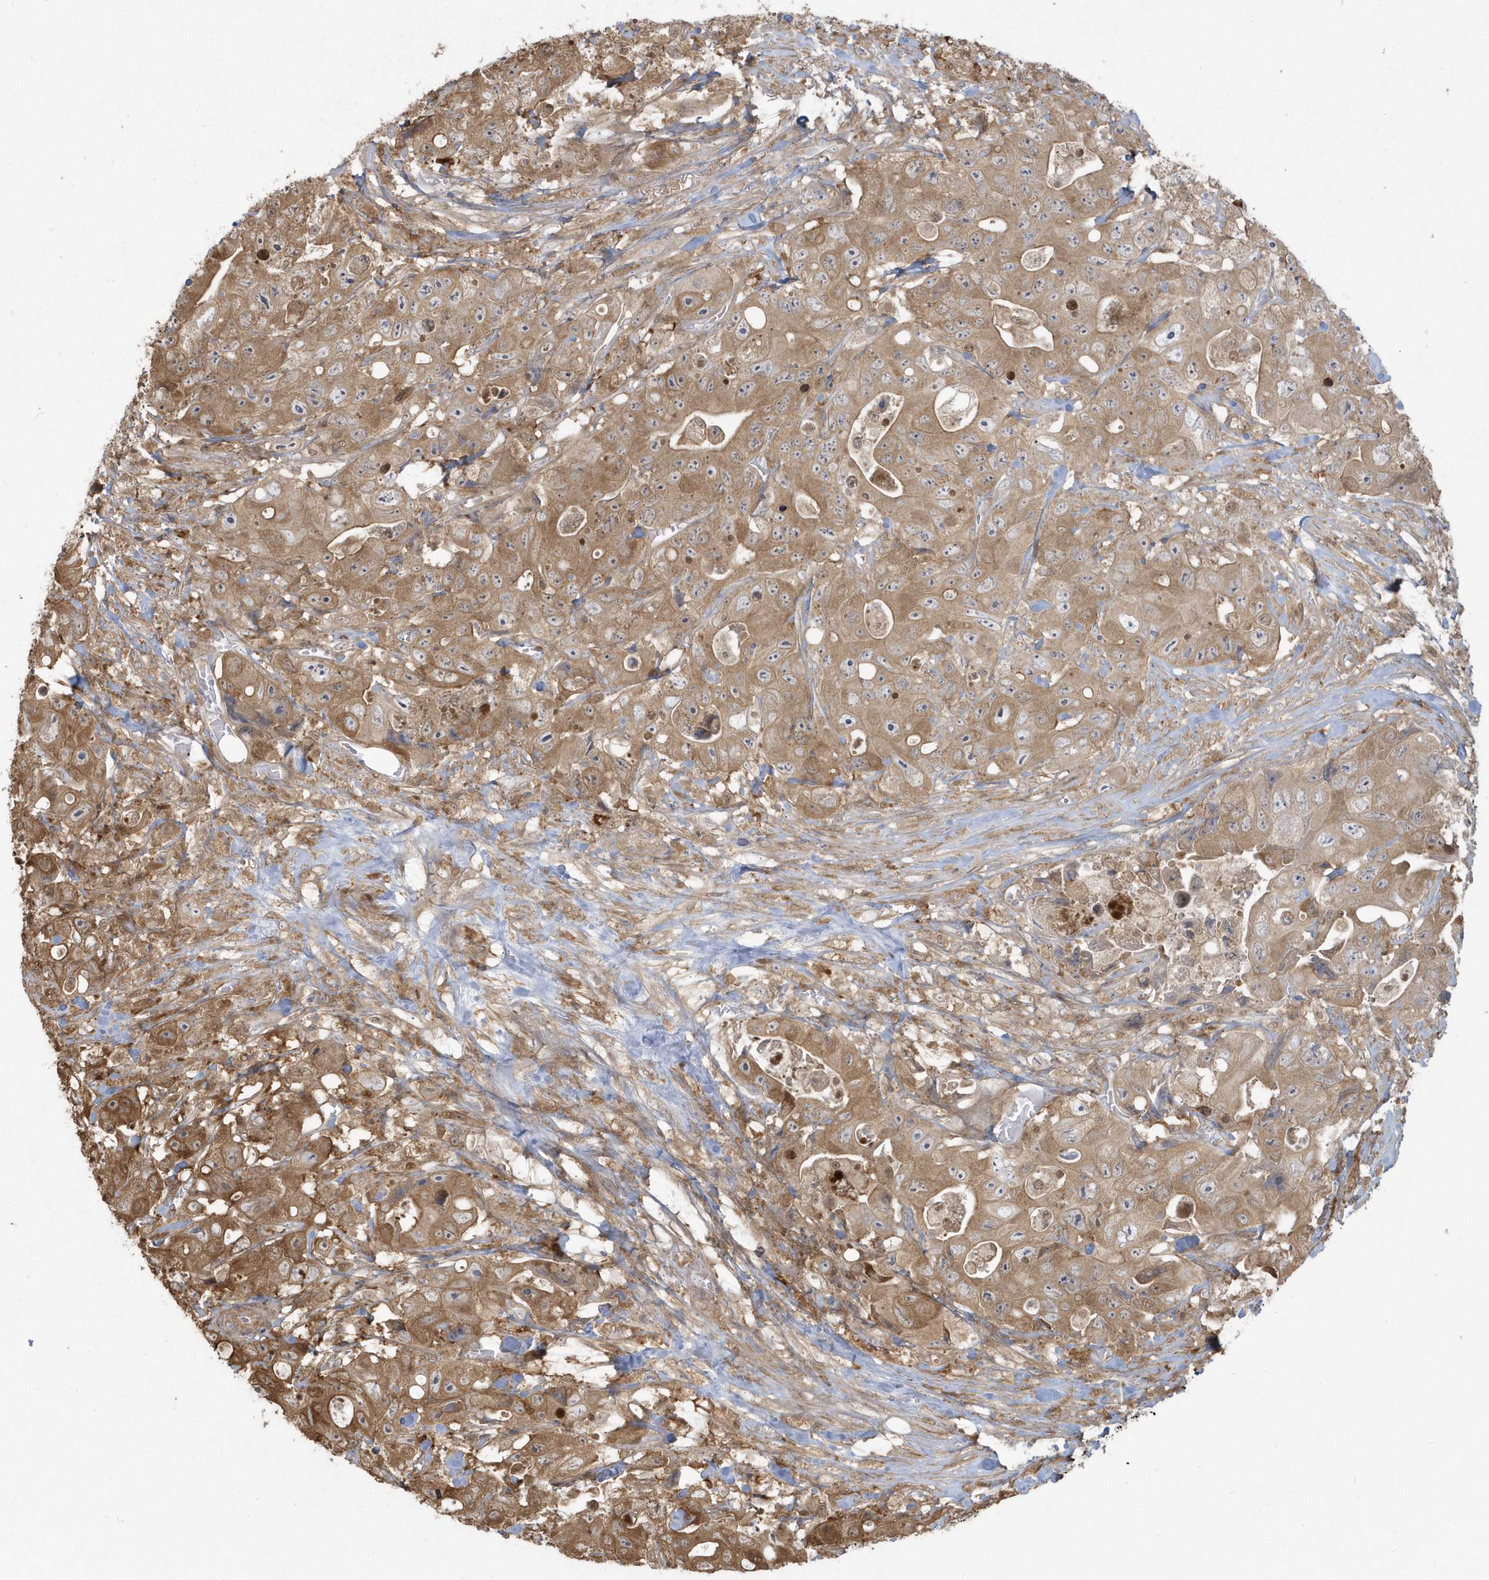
{"staining": {"intensity": "moderate", "quantity": ">75%", "location": "cytoplasmic/membranous"}, "tissue": "colorectal cancer", "cell_type": "Tumor cells", "image_type": "cancer", "snomed": [{"axis": "morphology", "description": "Adenocarcinoma, NOS"}, {"axis": "topography", "description": "Colon"}], "caption": "Tumor cells demonstrate moderate cytoplasmic/membranous expression in approximately >75% of cells in adenocarcinoma (colorectal).", "gene": "HNMT", "patient": {"sex": "female", "age": 46}}